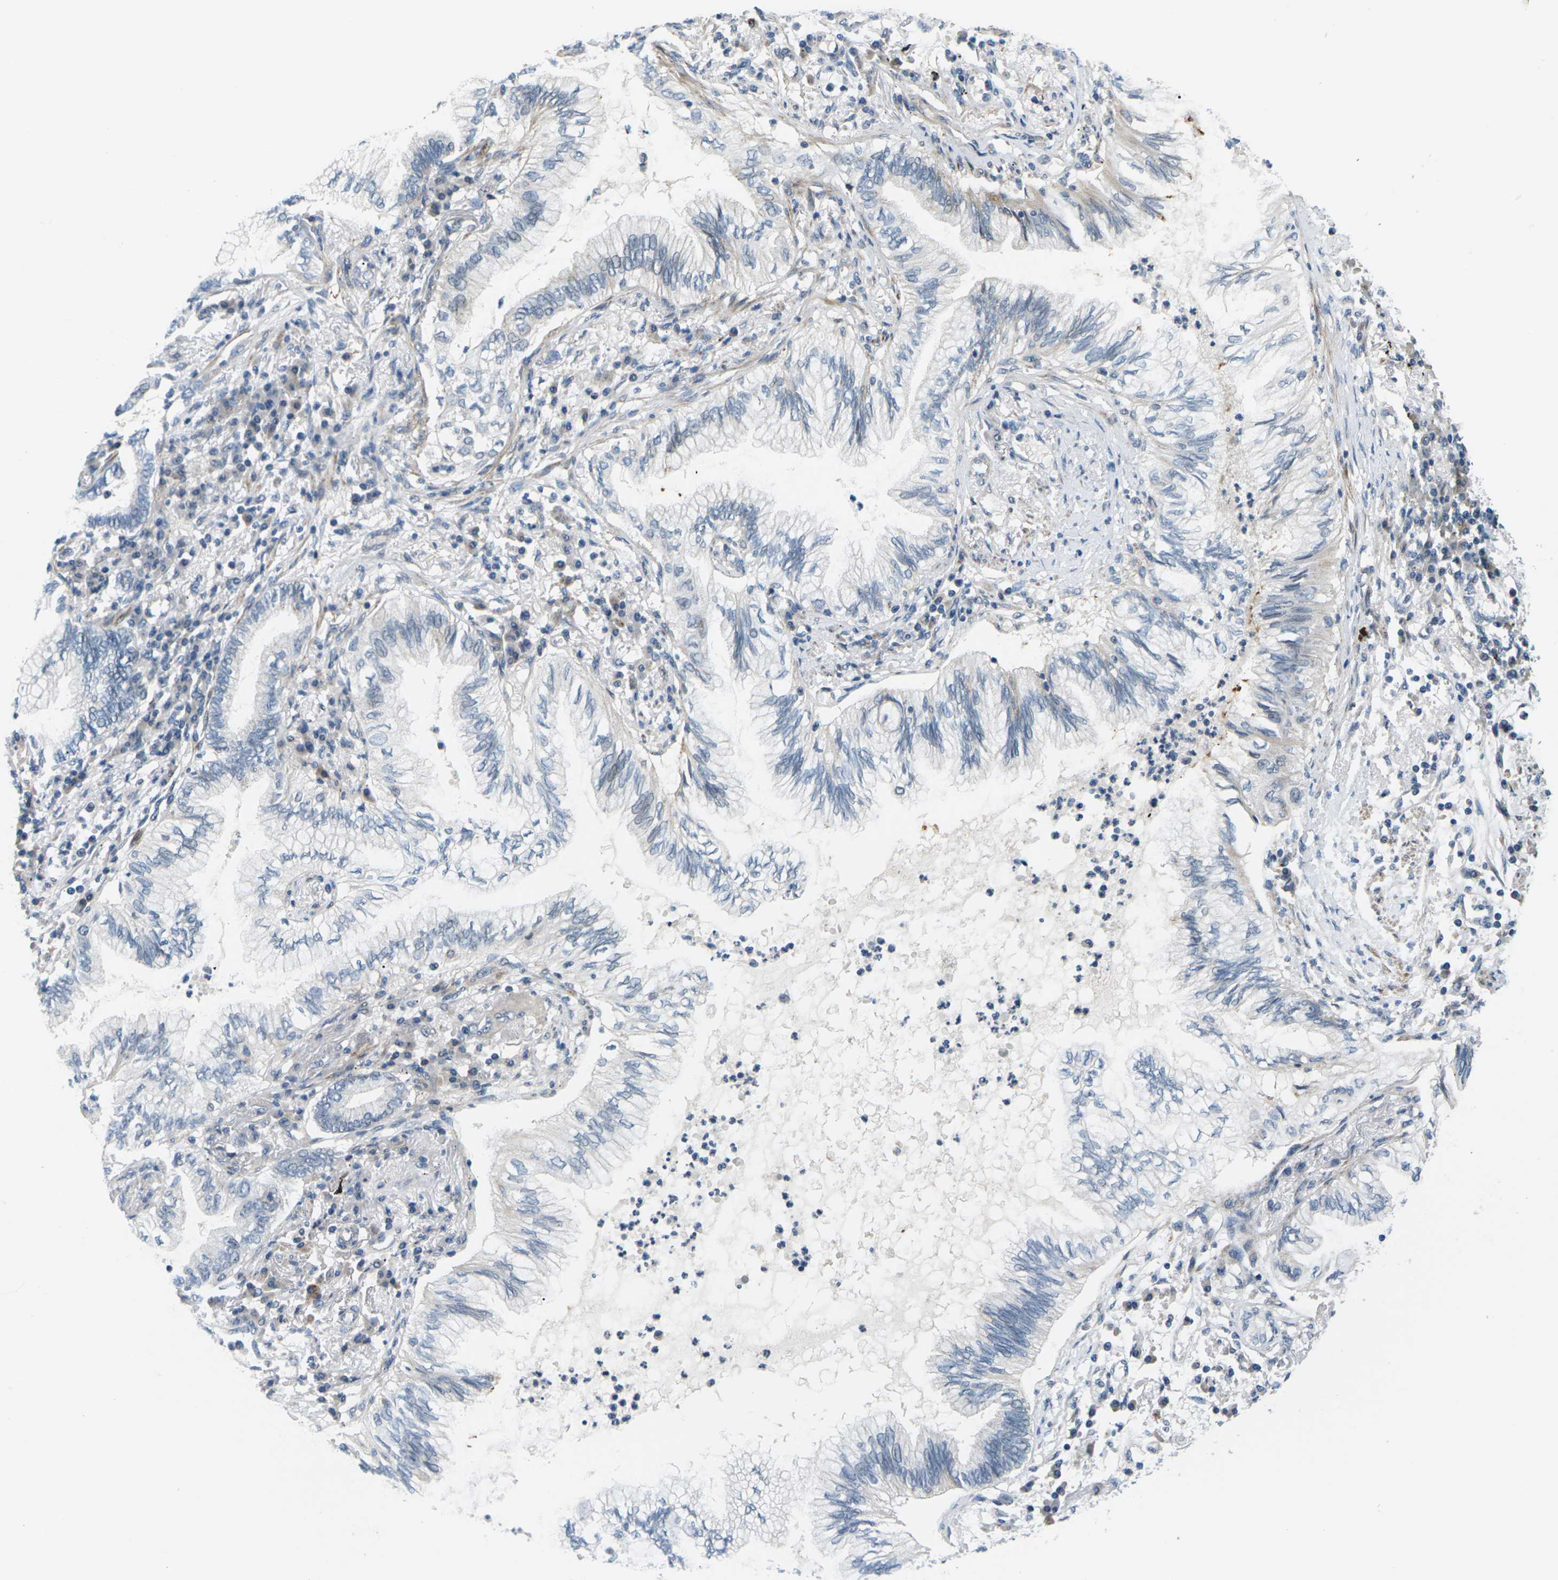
{"staining": {"intensity": "weak", "quantity": "<25%", "location": "cytoplasmic/membranous"}, "tissue": "lung cancer", "cell_type": "Tumor cells", "image_type": "cancer", "snomed": [{"axis": "morphology", "description": "Normal tissue, NOS"}, {"axis": "morphology", "description": "Adenocarcinoma, NOS"}, {"axis": "topography", "description": "Bronchus"}, {"axis": "topography", "description": "Lung"}], "caption": "Lung adenocarcinoma was stained to show a protein in brown. There is no significant expression in tumor cells.", "gene": "SLC13A3", "patient": {"sex": "female", "age": 70}}